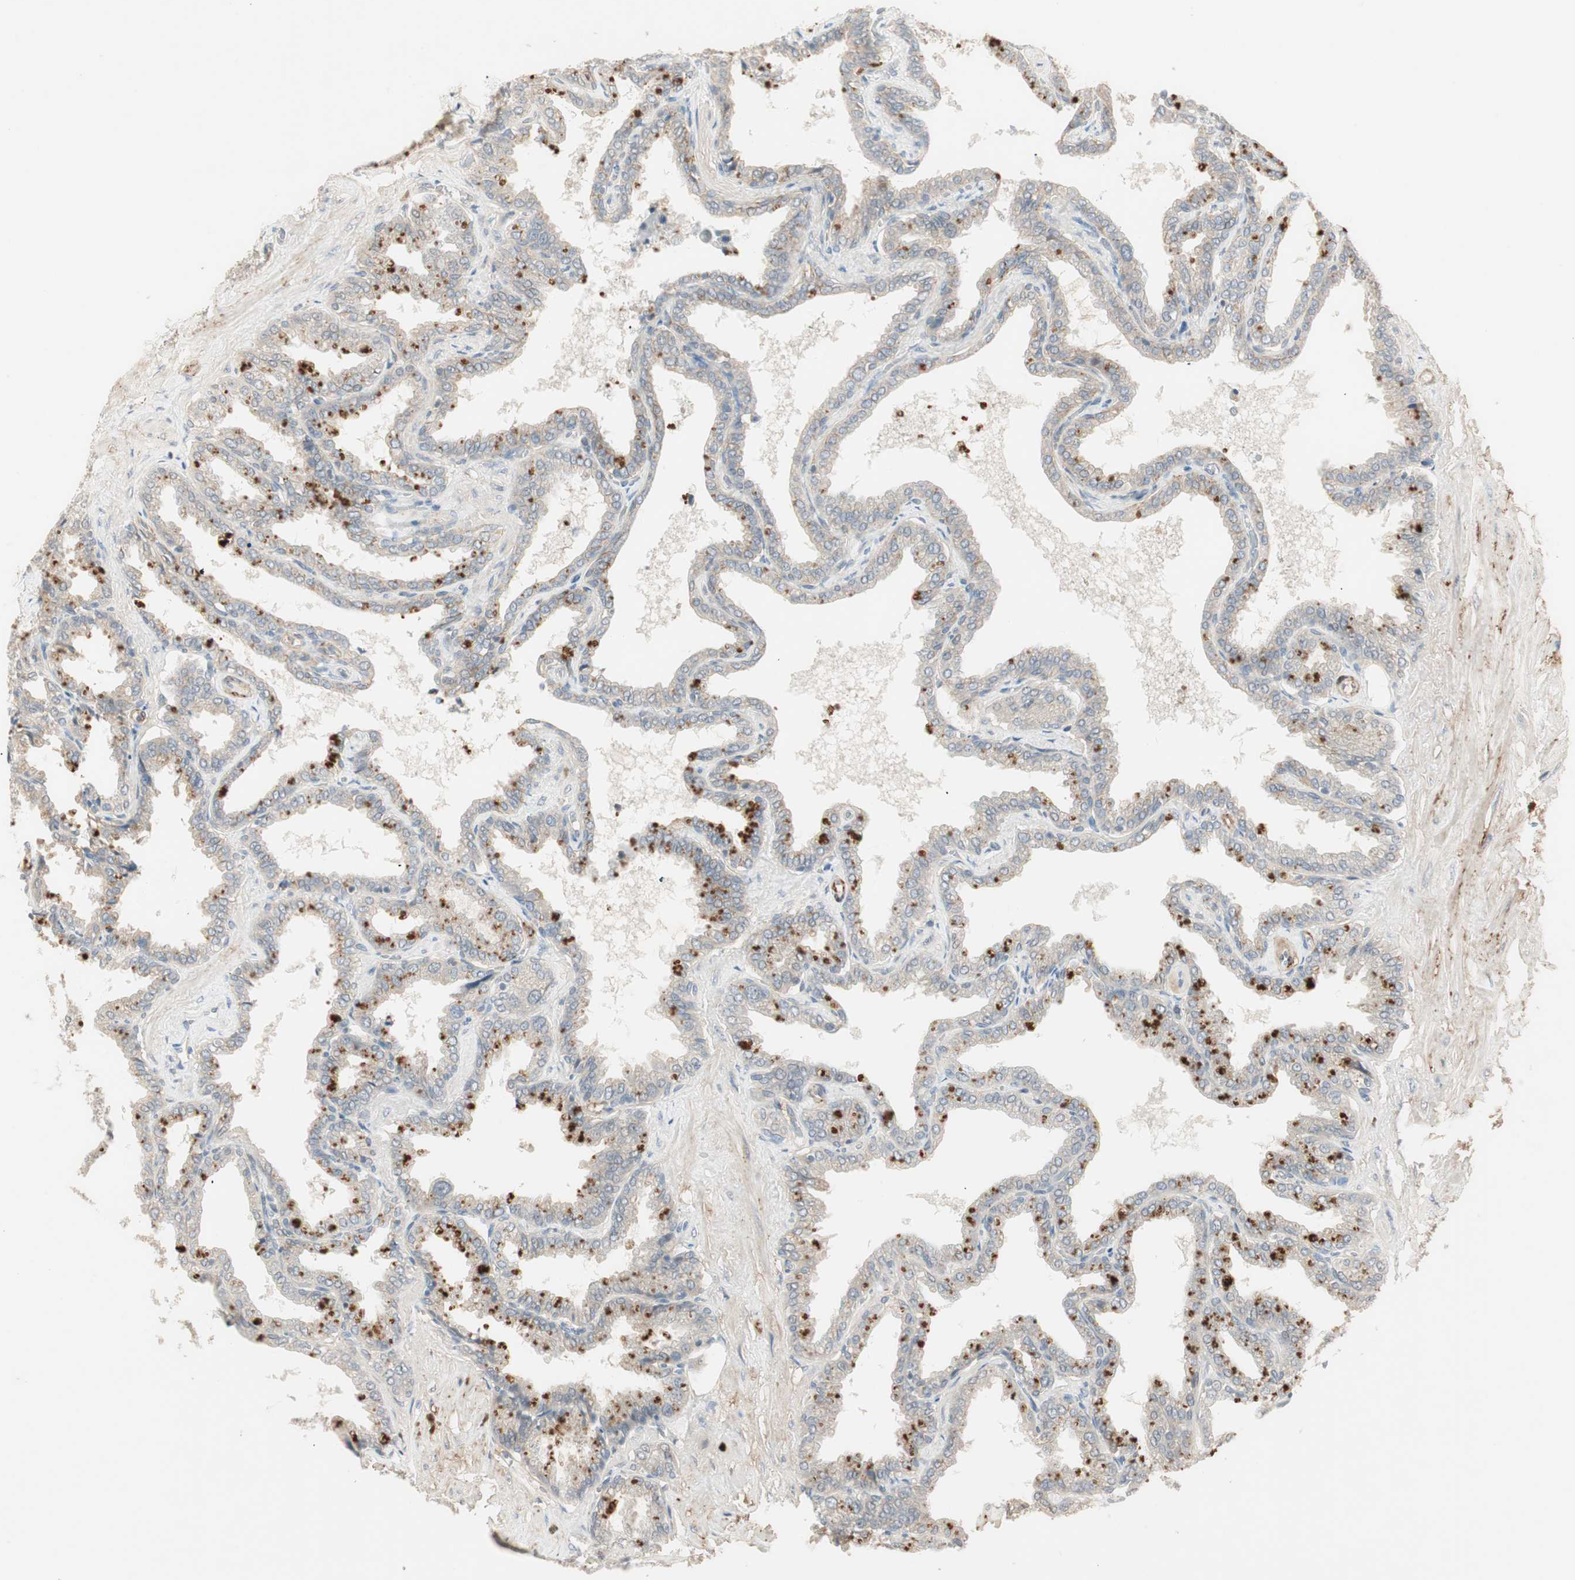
{"staining": {"intensity": "strong", "quantity": "<25%", "location": "cytoplasmic/membranous"}, "tissue": "seminal vesicle", "cell_type": "Glandular cells", "image_type": "normal", "snomed": [{"axis": "morphology", "description": "Normal tissue, NOS"}, {"axis": "topography", "description": "Seminal veicle"}], "caption": "A high-resolution image shows immunohistochemistry staining of benign seminal vesicle, which reveals strong cytoplasmic/membranous expression in about <25% of glandular cells.", "gene": "RNGTT", "patient": {"sex": "male", "age": 46}}